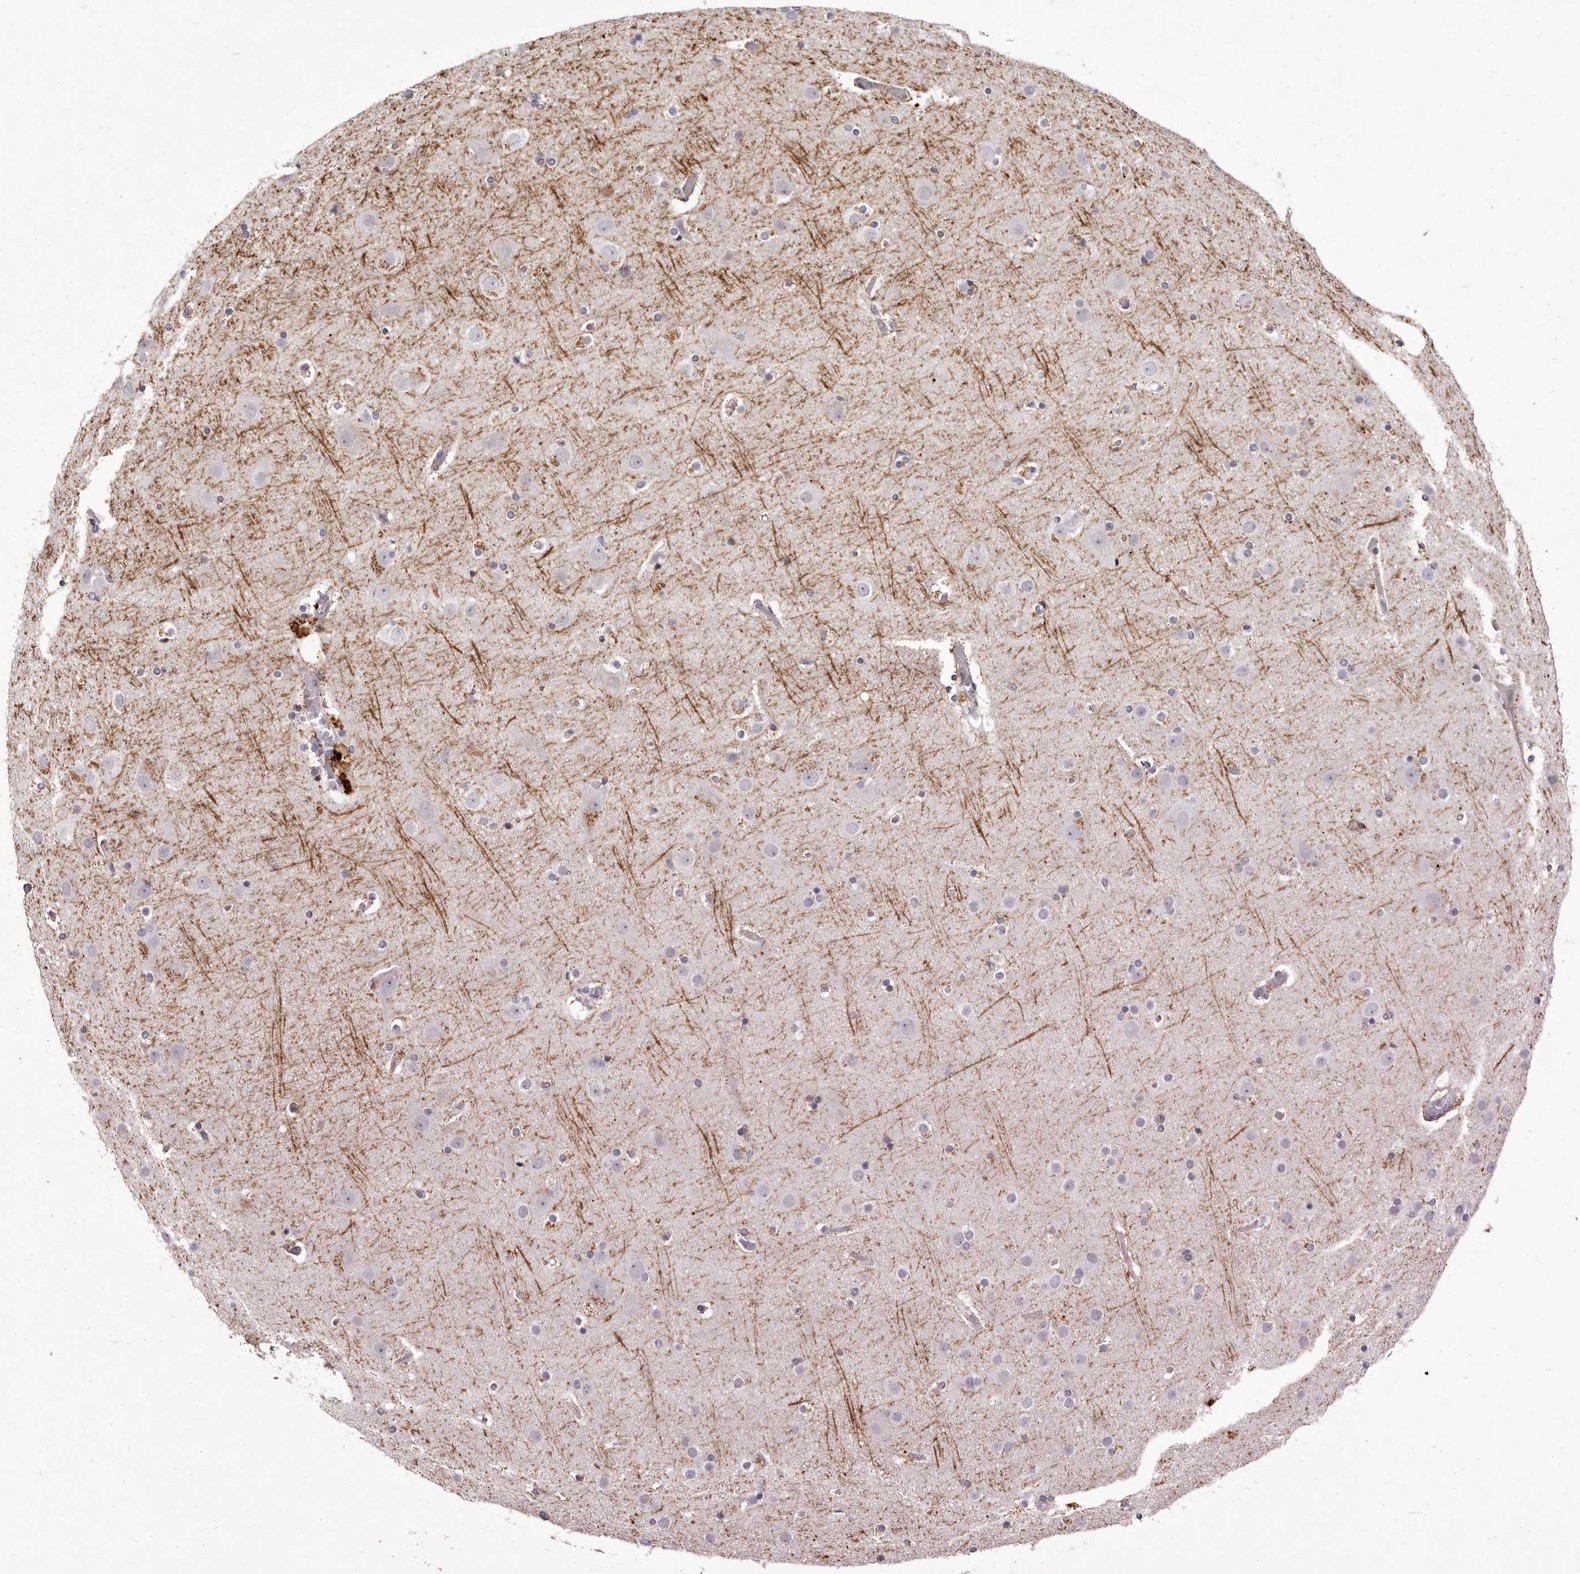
{"staining": {"intensity": "negative", "quantity": "none", "location": "none"}, "tissue": "cerebral cortex", "cell_type": "Endothelial cells", "image_type": "normal", "snomed": [{"axis": "morphology", "description": "Normal tissue, NOS"}, {"axis": "topography", "description": "Cerebral cortex"}], "caption": "Protein analysis of normal cerebral cortex shows no significant staining in endothelial cells.", "gene": "GARNL3", "patient": {"sex": "male", "age": 57}}